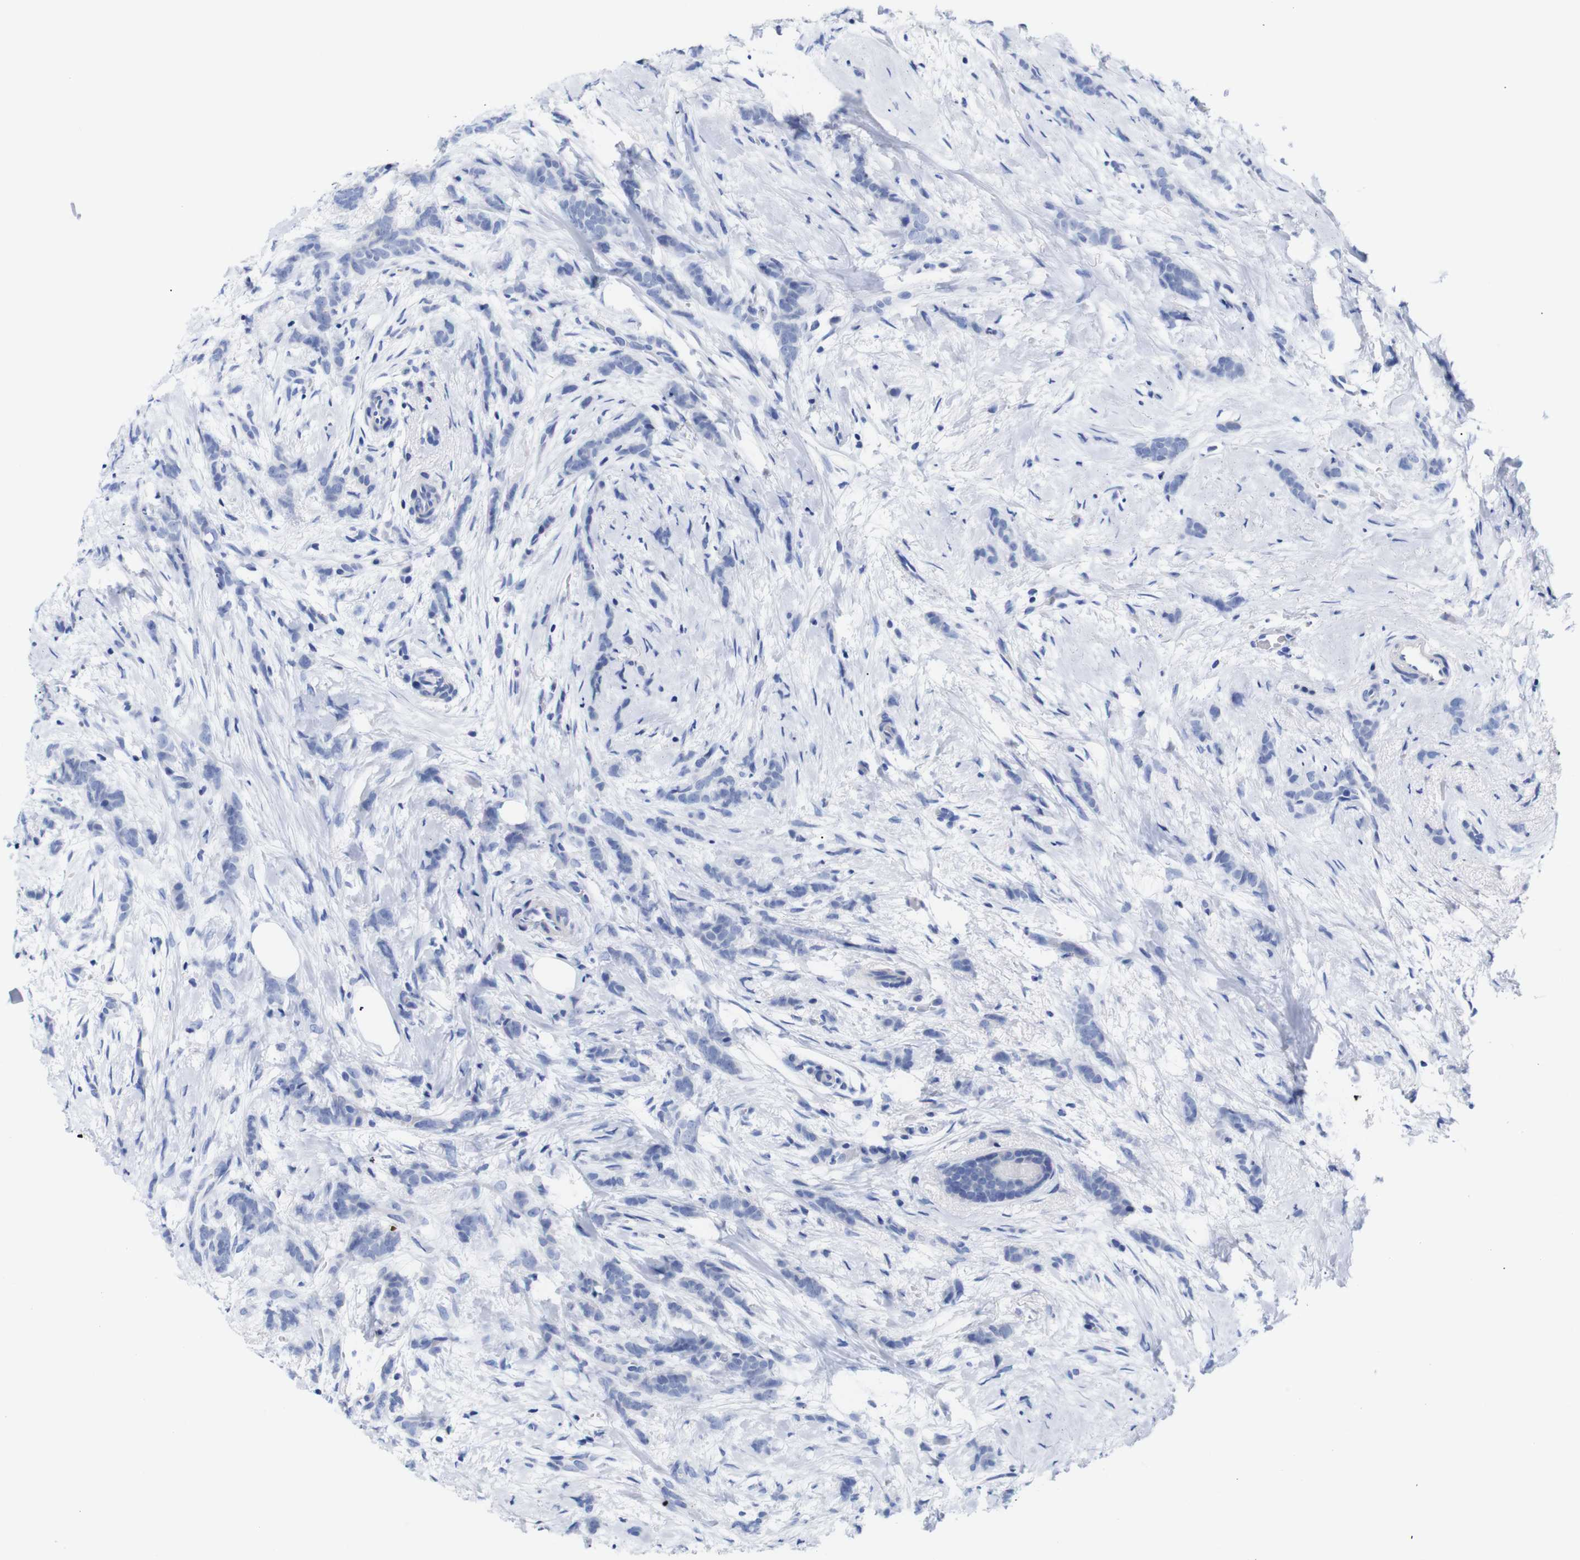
{"staining": {"intensity": "negative", "quantity": "none", "location": "none"}, "tissue": "breast cancer", "cell_type": "Tumor cells", "image_type": "cancer", "snomed": [{"axis": "morphology", "description": "Lobular carcinoma, in situ"}, {"axis": "morphology", "description": "Lobular carcinoma"}, {"axis": "topography", "description": "Breast"}], "caption": "DAB (3,3'-diaminobenzidine) immunohistochemical staining of human breast cancer shows no significant positivity in tumor cells.", "gene": "LRRC55", "patient": {"sex": "female", "age": 41}}